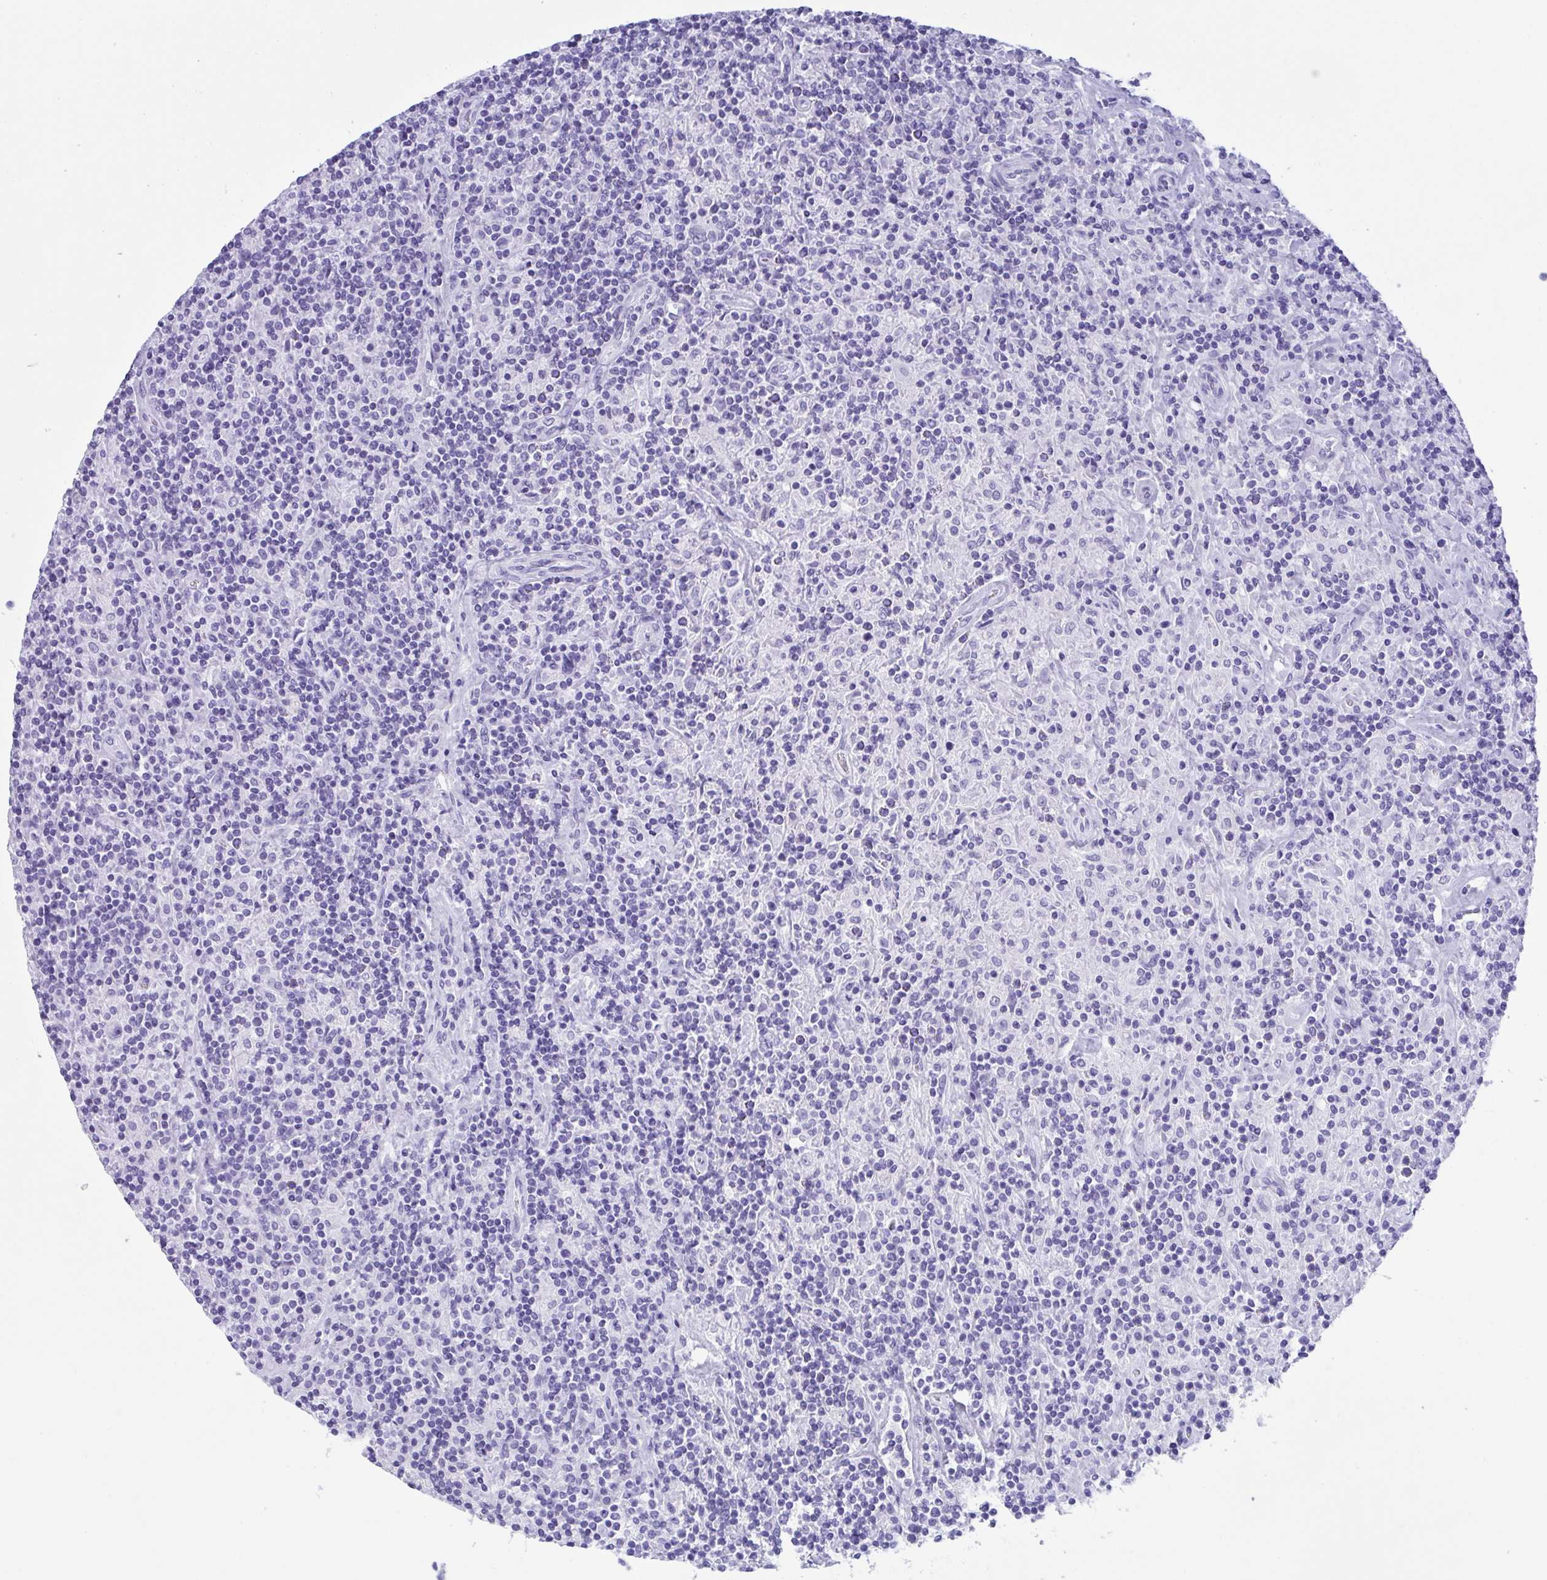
{"staining": {"intensity": "negative", "quantity": "none", "location": "none"}, "tissue": "lymphoma", "cell_type": "Tumor cells", "image_type": "cancer", "snomed": [{"axis": "morphology", "description": "Hodgkin's disease, NOS"}, {"axis": "topography", "description": "Lymph node"}], "caption": "Protein analysis of Hodgkin's disease reveals no significant expression in tumor cells. The staining was performed using DAB (3,3'-diaminobenzidine) to visualize the protein expression in brown, while the nuclei were stained in blue with hematoxylin (Magnification: 20x).", "gene": "ZNF850", "patient": {"sex": "male", "age": 70}}